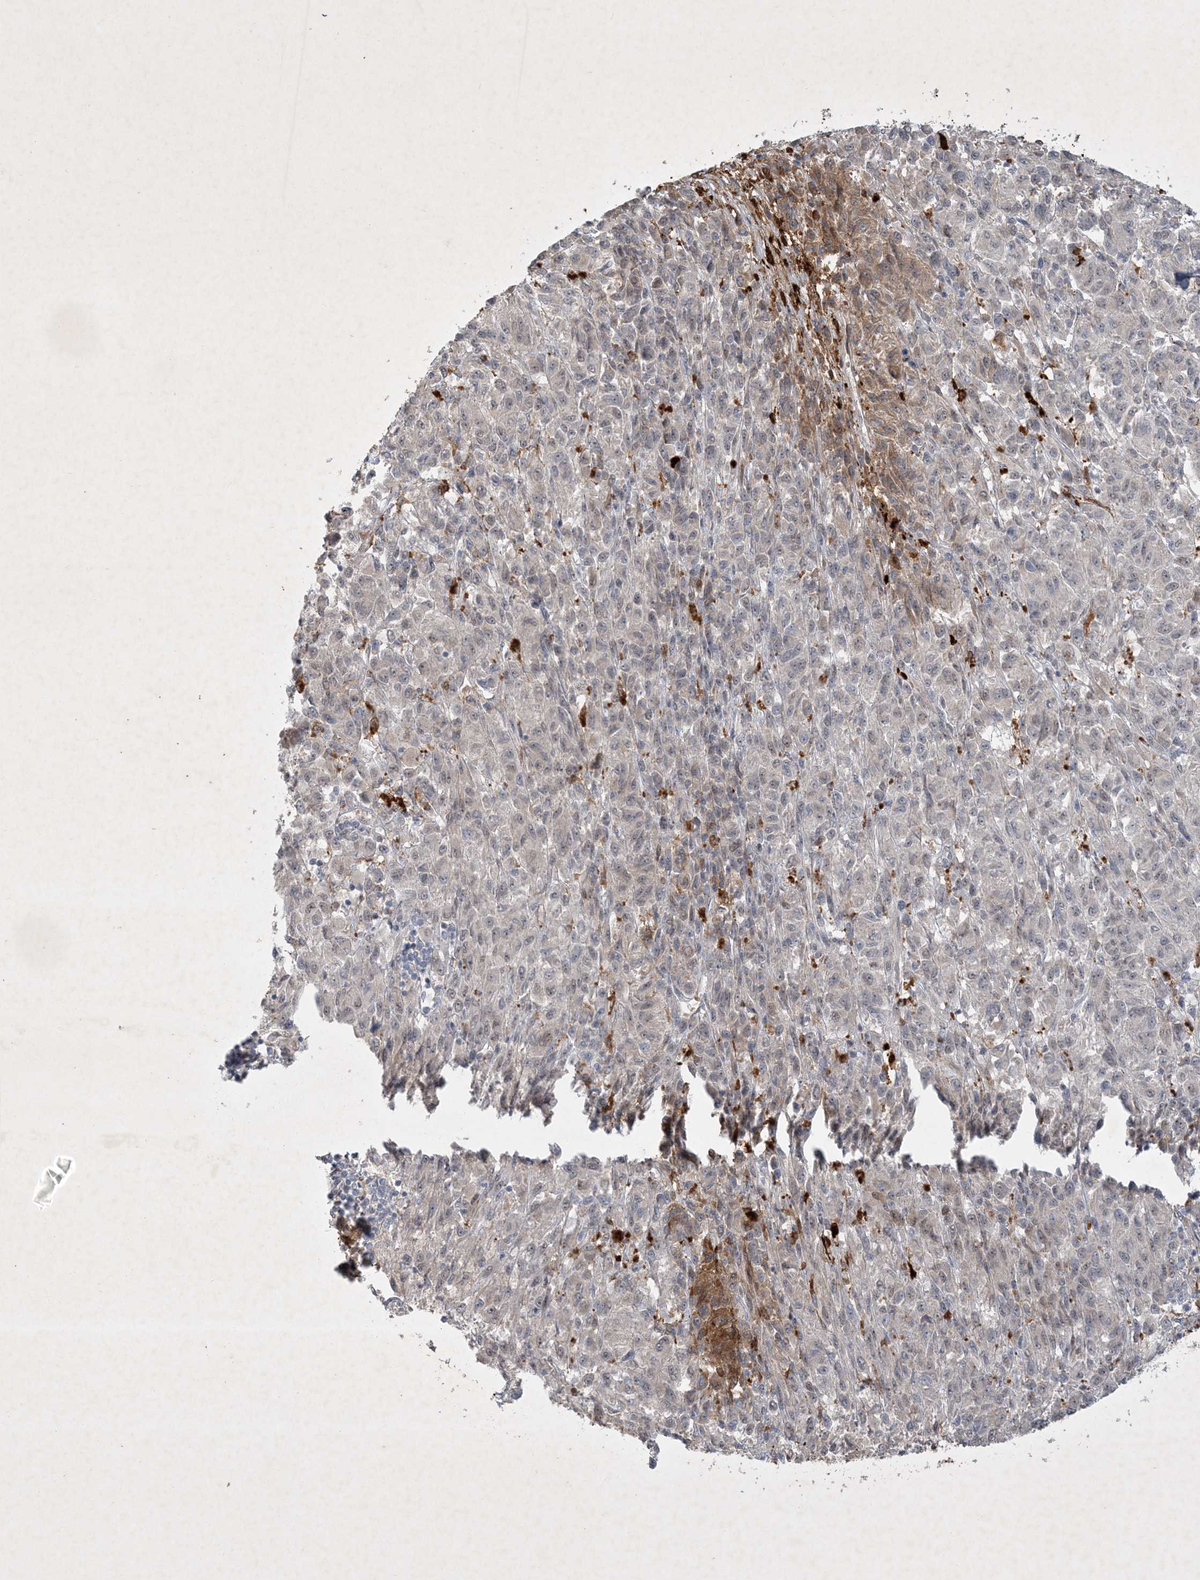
{"staining": {"intensity": "negative", "quantity": "none", "location": "none"}, "tissue": "melanoma", "cell_type": "Tumor cells", "image_type": "cancer", "snomed": [{"axis": "morphology", "description": "Malignant melanoma, Metastatic site"}, {"axis": "topography", "description": "Lung"}], "caption": "Tumor cells show no significant protein expression in malignant melanoma (metastatic site).", "gene": "THG1L", "patient": {"sex": "male", "age": 64}}